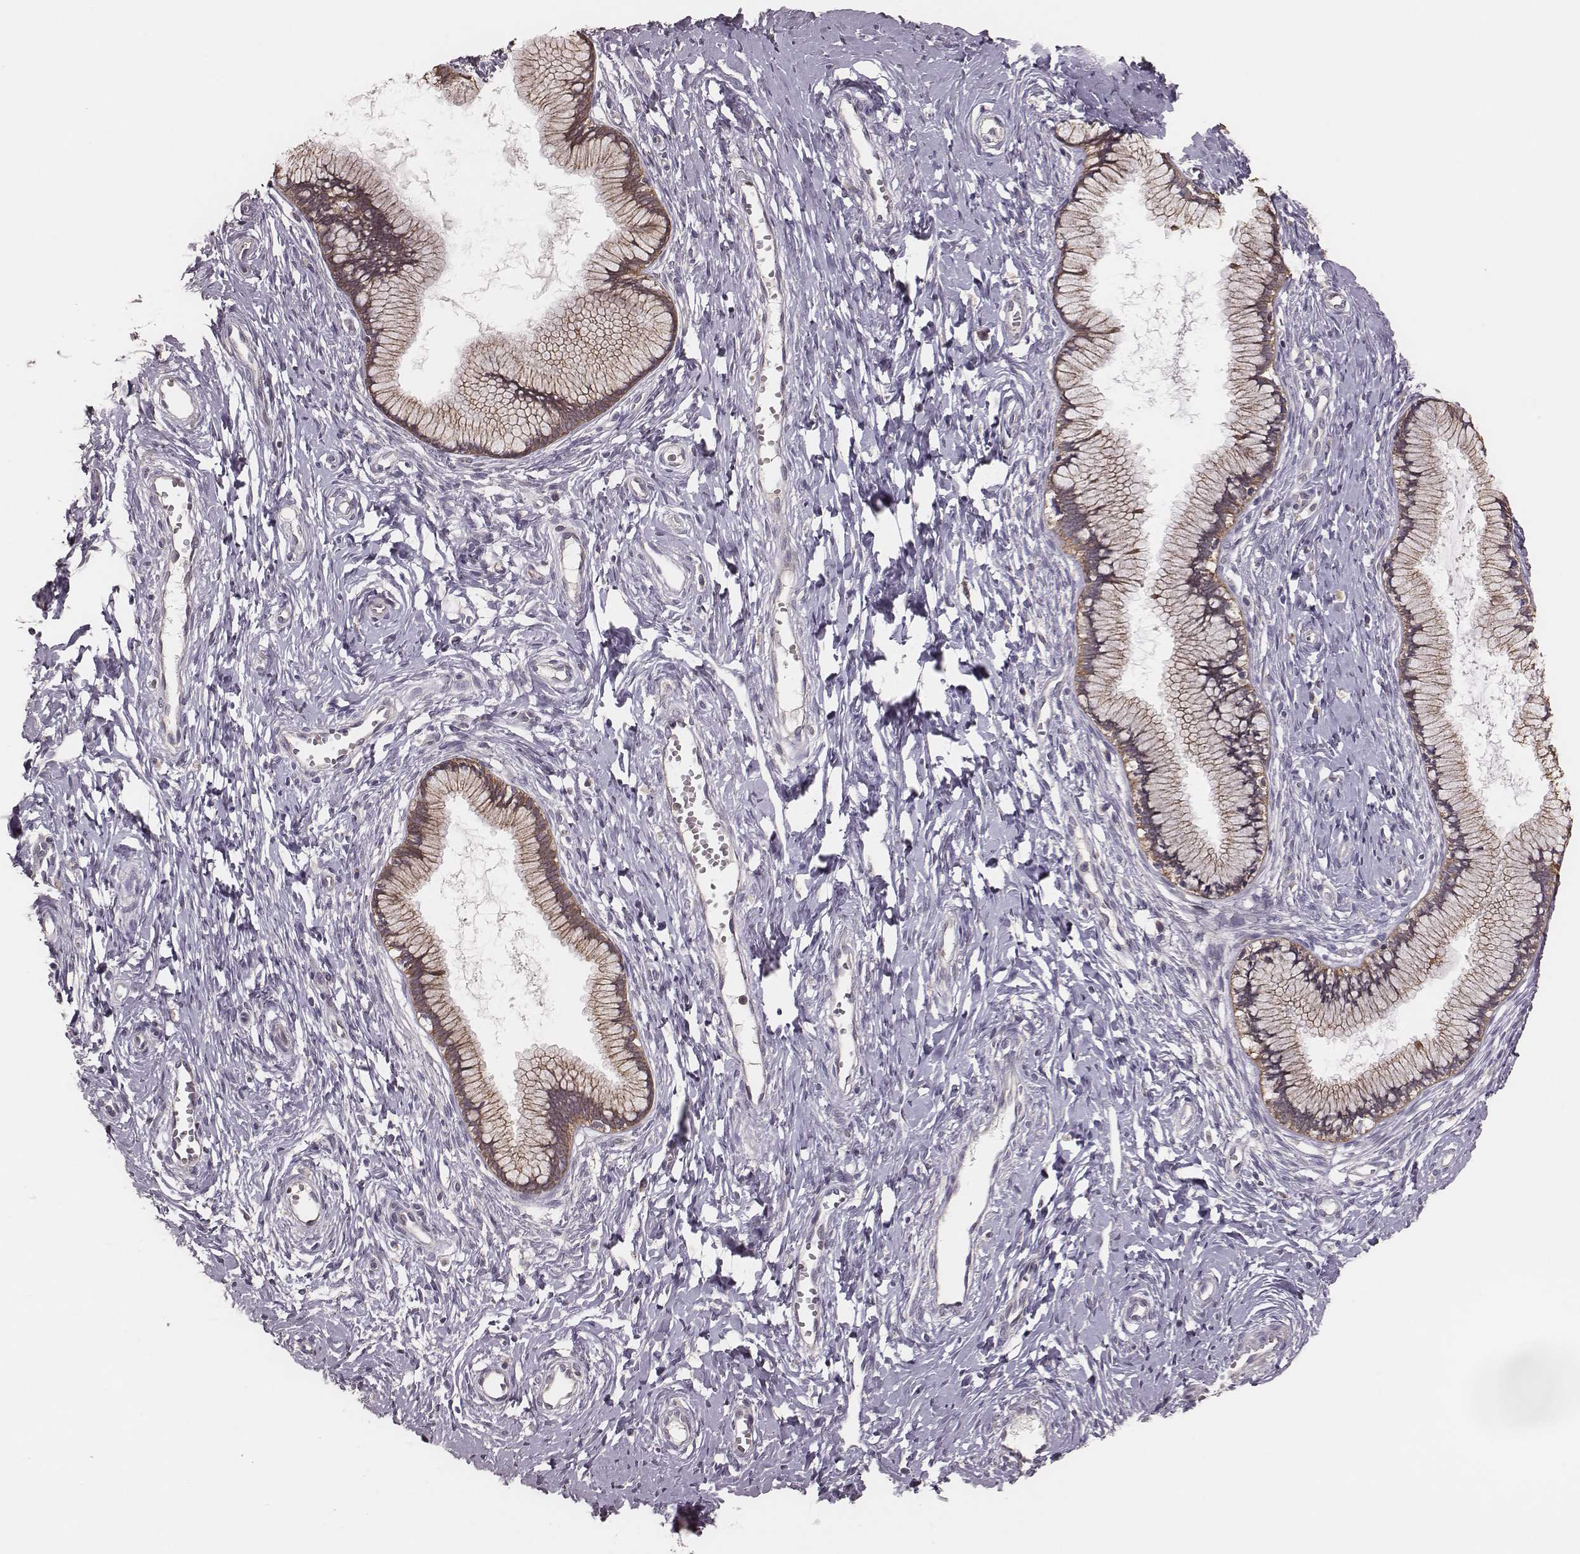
{"staining": {"intensity": "moderate", "quantity": ">75%", "location": "cytoplasmic/membranous"}, "tissue": "cervix", "cell_type": "Glandular cells", "image_type": "normal", "snomed": [{"axis": "morphology", "description": "Normal tissue, NOS"}, {"axis": "topography", "description": "Cervix"}], "caption": "This image exhibits unremarkable cervix stained with immunohistochemistry to label a protein in brown. The cytoplasmic/membranous of glandular cells show moderate positivity for the protein. Nuclei are counter-stained blue.", "gene": "HAVCR1", "patient": {"sex": "female", "age": 40}}